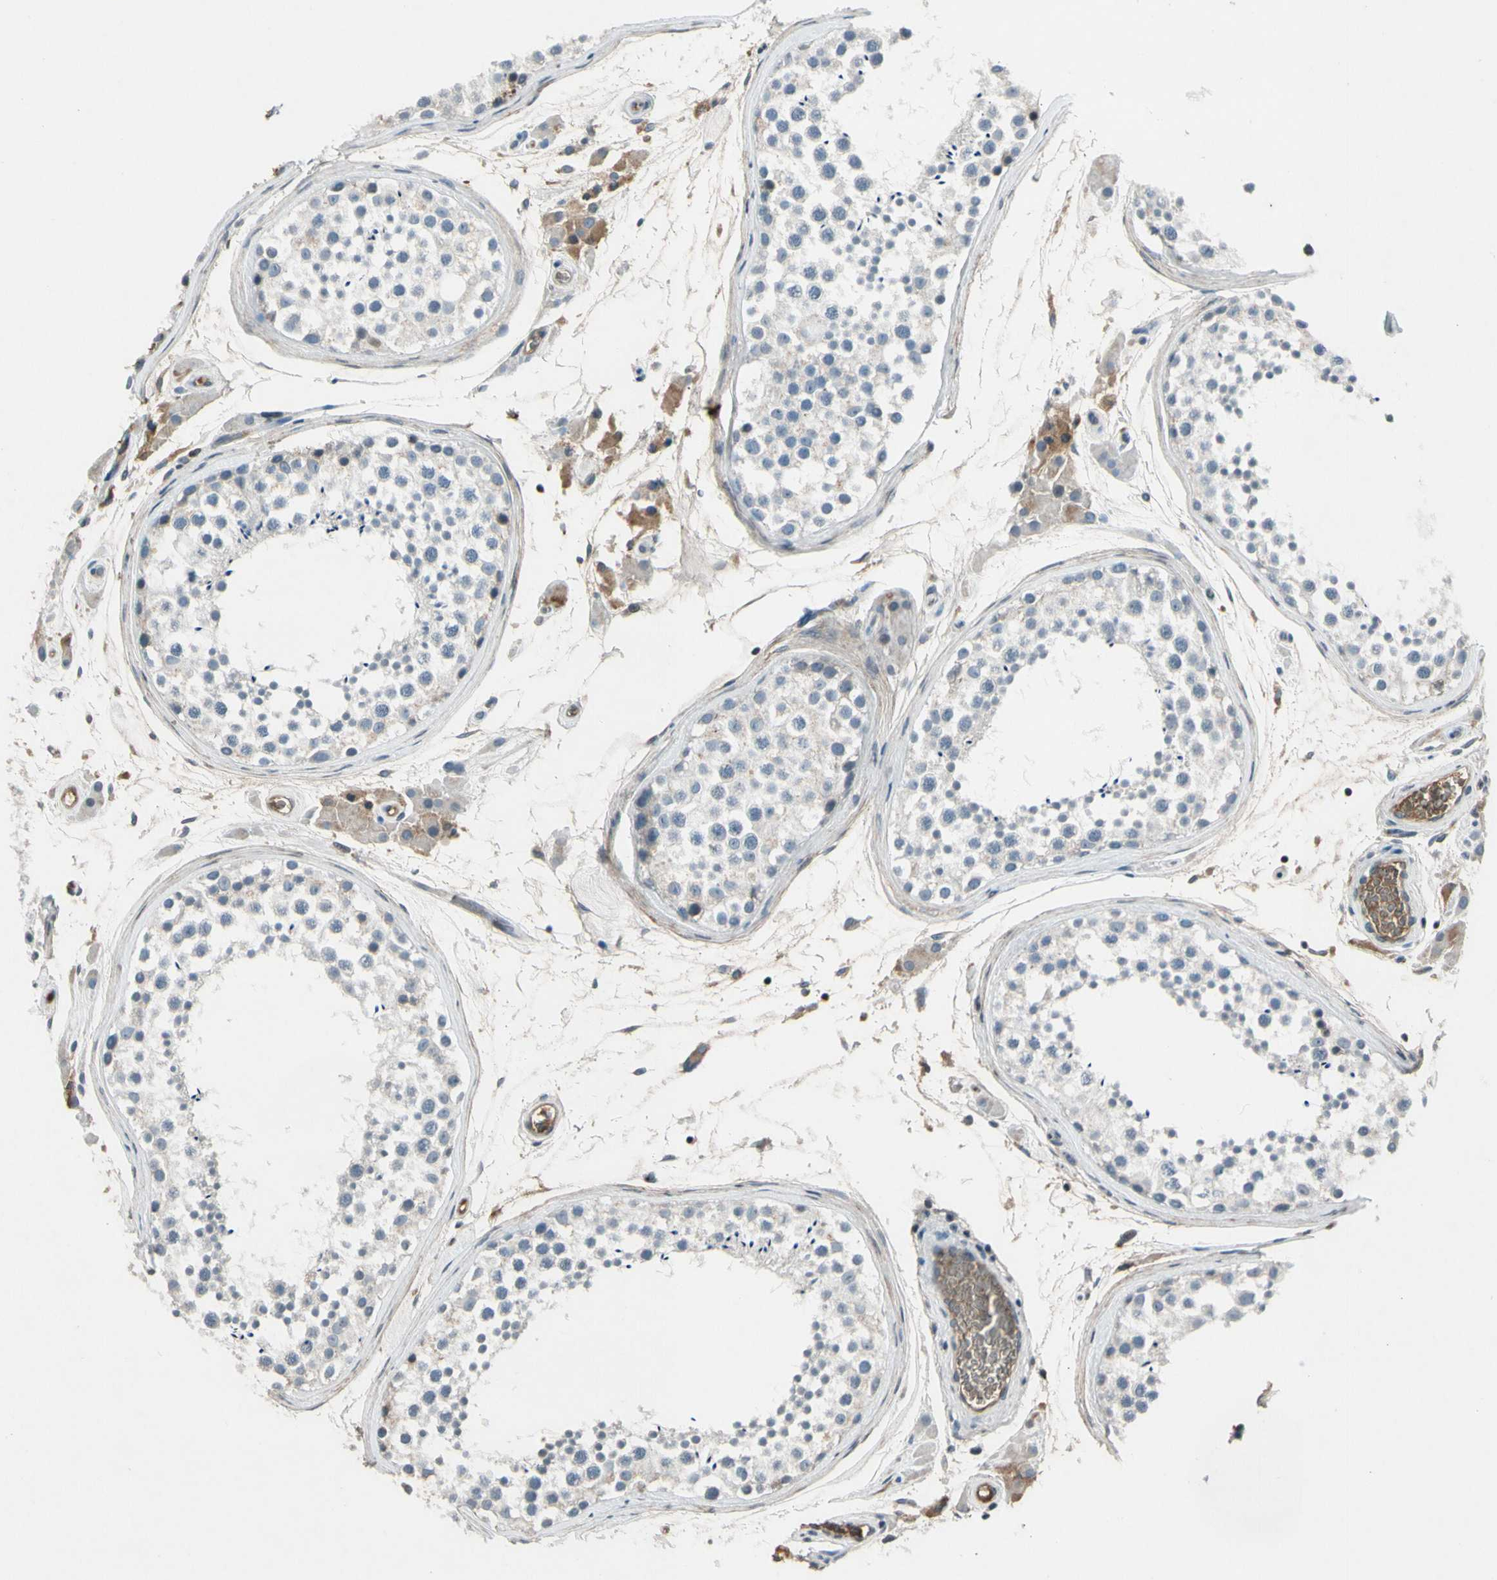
{"staining": {"intensity": "negative", "quantity": "none", "location": "none"}, "tissue": "testis", "cell_type": "Cells in seminiferous ducts", "image_type": "normal", "snomed": [{"axis": "morphology", "description": "Normal tissue, NOS"}, {"axis": "topography", "description": "Testis"}], "caption": "DAB immunohistochemical staining of benign testis exhibits no significant staining in cells in seminiferous ducts.", "gene": "PDPN", "patient": {"sex": "male", "age": 46}}